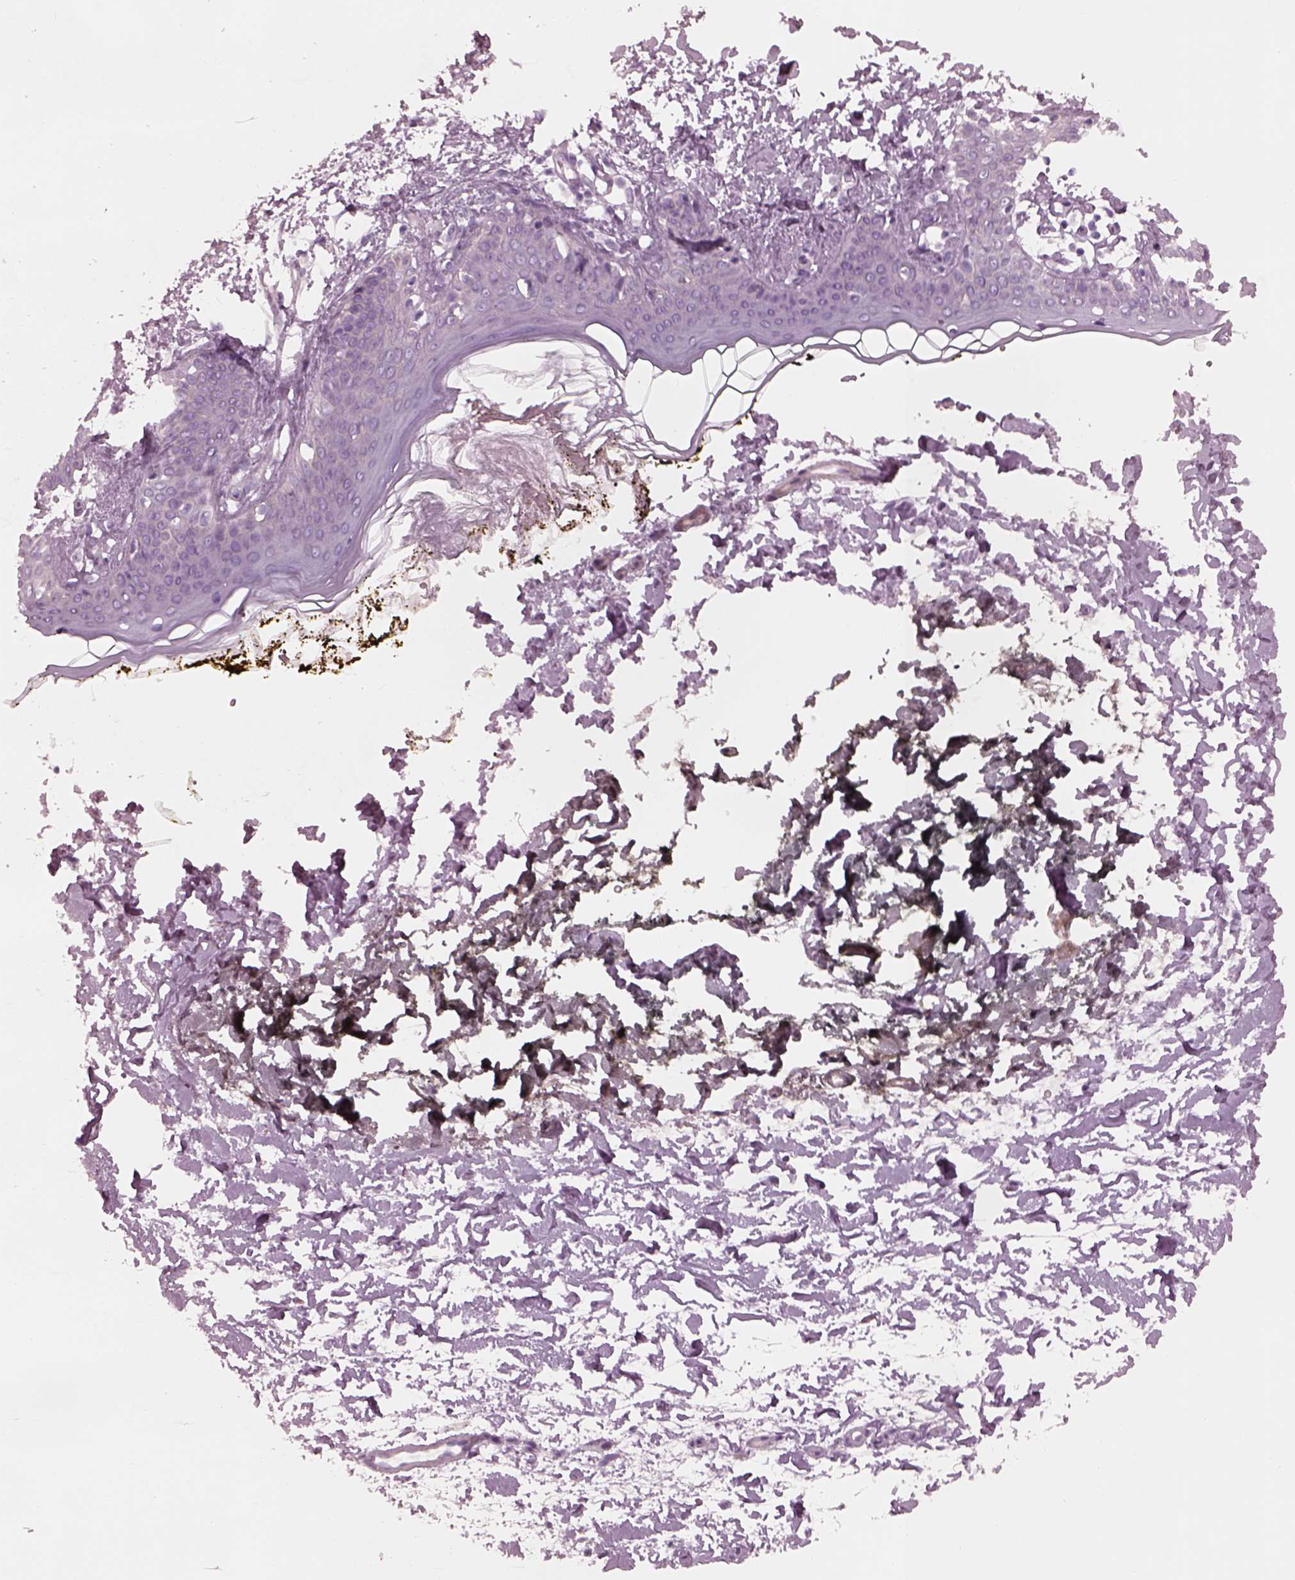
{"staining": {"intensity": "negative", "quantity": "none", "location": "none"}, "tissue": "skin", "cell_type": "Fibroblasts", "image_type": "normal", "snomed": [{"axis": "morphology", "description": "Normal tissue, NOS"}, {"axis": "topography", "description": "Skin"}], "caption": "Immunohistochemistry (IHC) histopathology image of unremarkable skin: skin stained with DAB exhibits no significant protein staining in fibroblasts. (DAB (3,3'-diaminobenzidine) IHC with hematoxylin counter stain).", "gene": "BFSP1", "patient": {"sex": "female", "age": 34}}